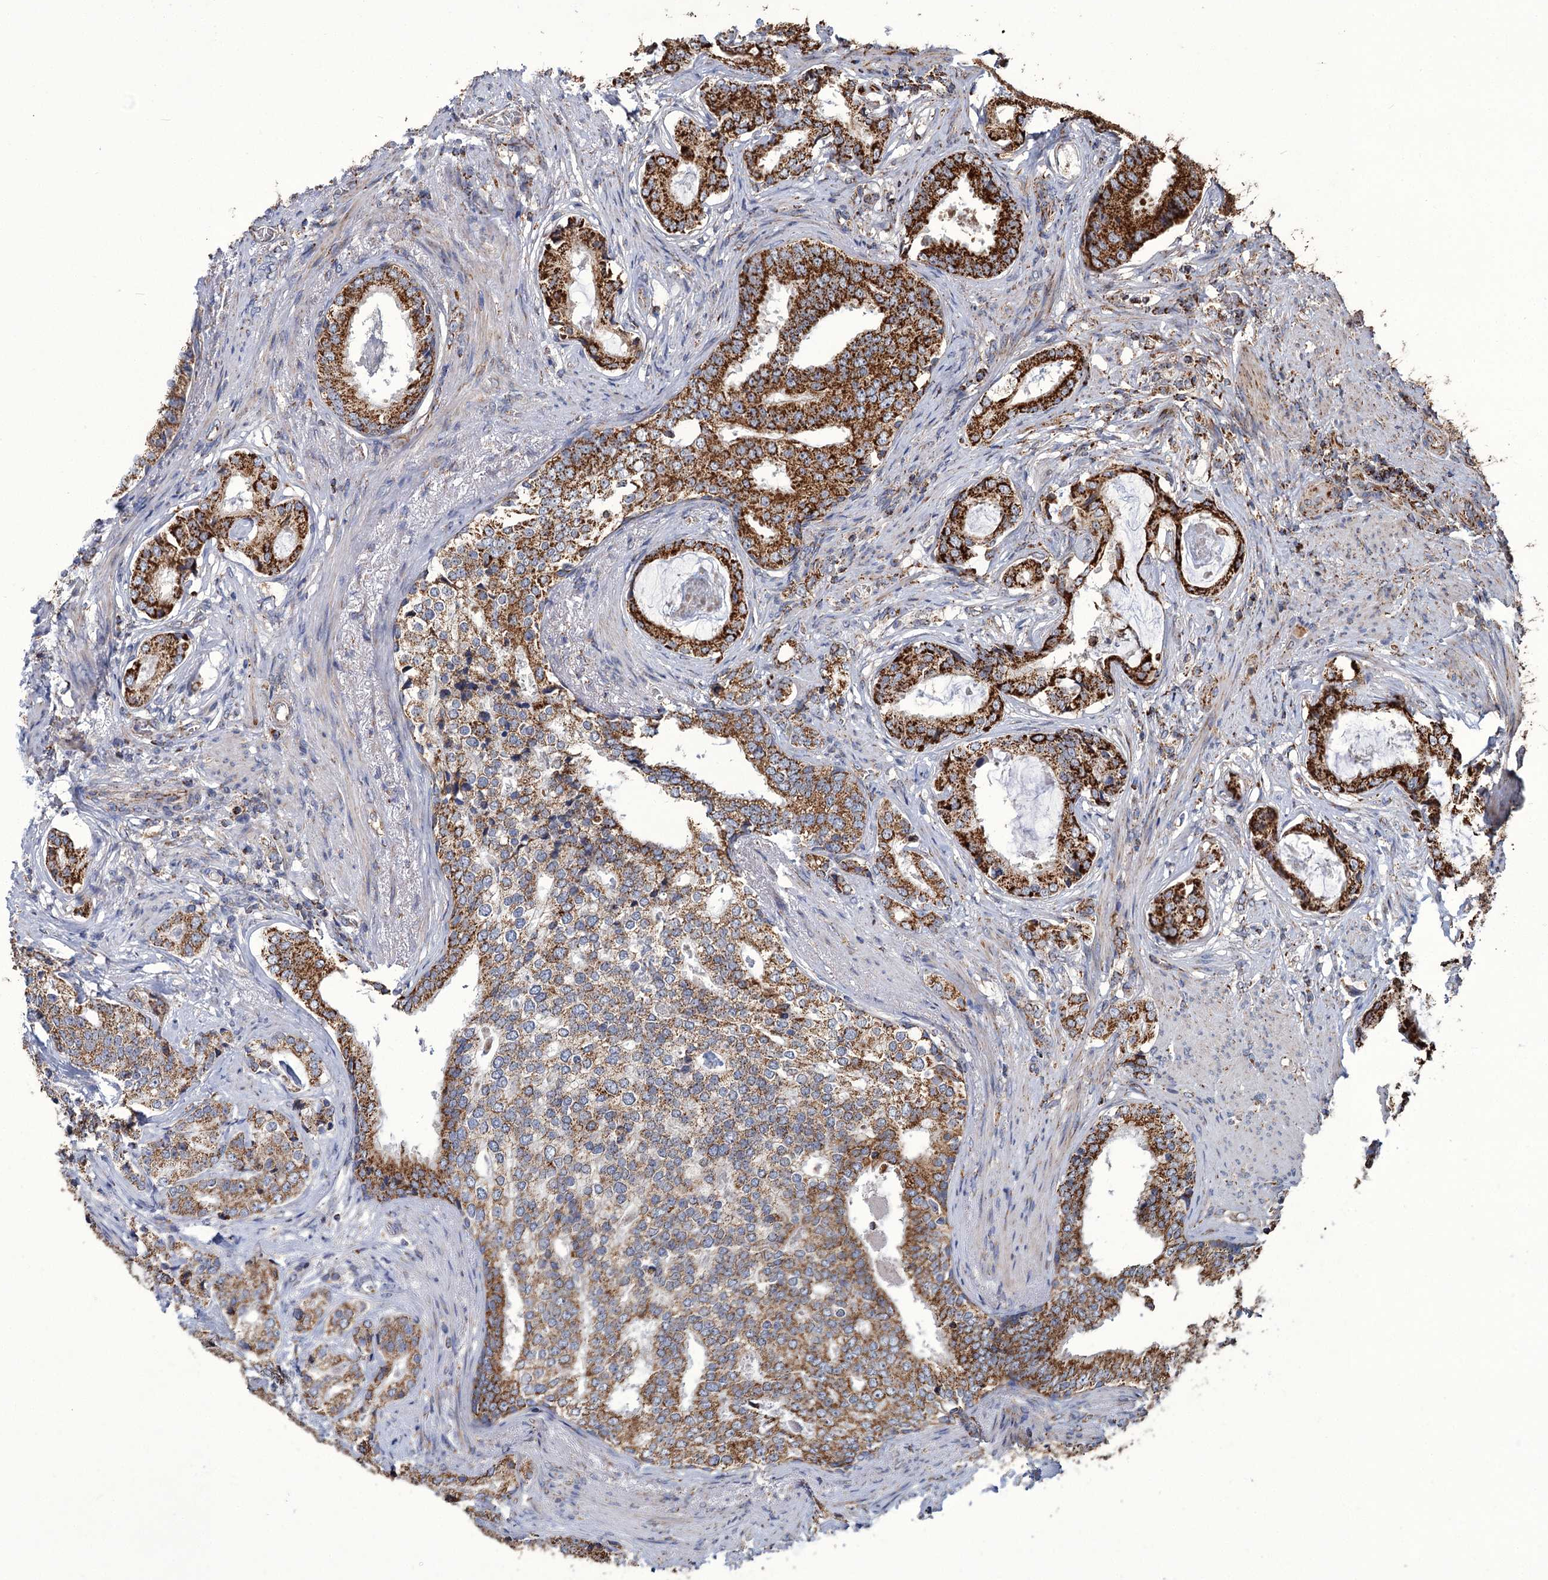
{"staining": {"intensity": "strong", "quantity": ">75%", "location": "cytoplasmic/membranous"}, "tissue": "prostate cancer", "cell_type": "Tumor cells", "image_type": "cancer", "snomed": [{"axis": "morphology", "description": "Adenocarcinoma, Low grade"}, {"axis": "topography", "description": "Prostate"}], "caption": "IHC of prostate low-grade adenocarcinoma shows high levels of strong cytoplasmic/membranous staining in about >75% of tumor cells.", "gene": "APH1A", "patient": {"sex": "male", "age": 71}}